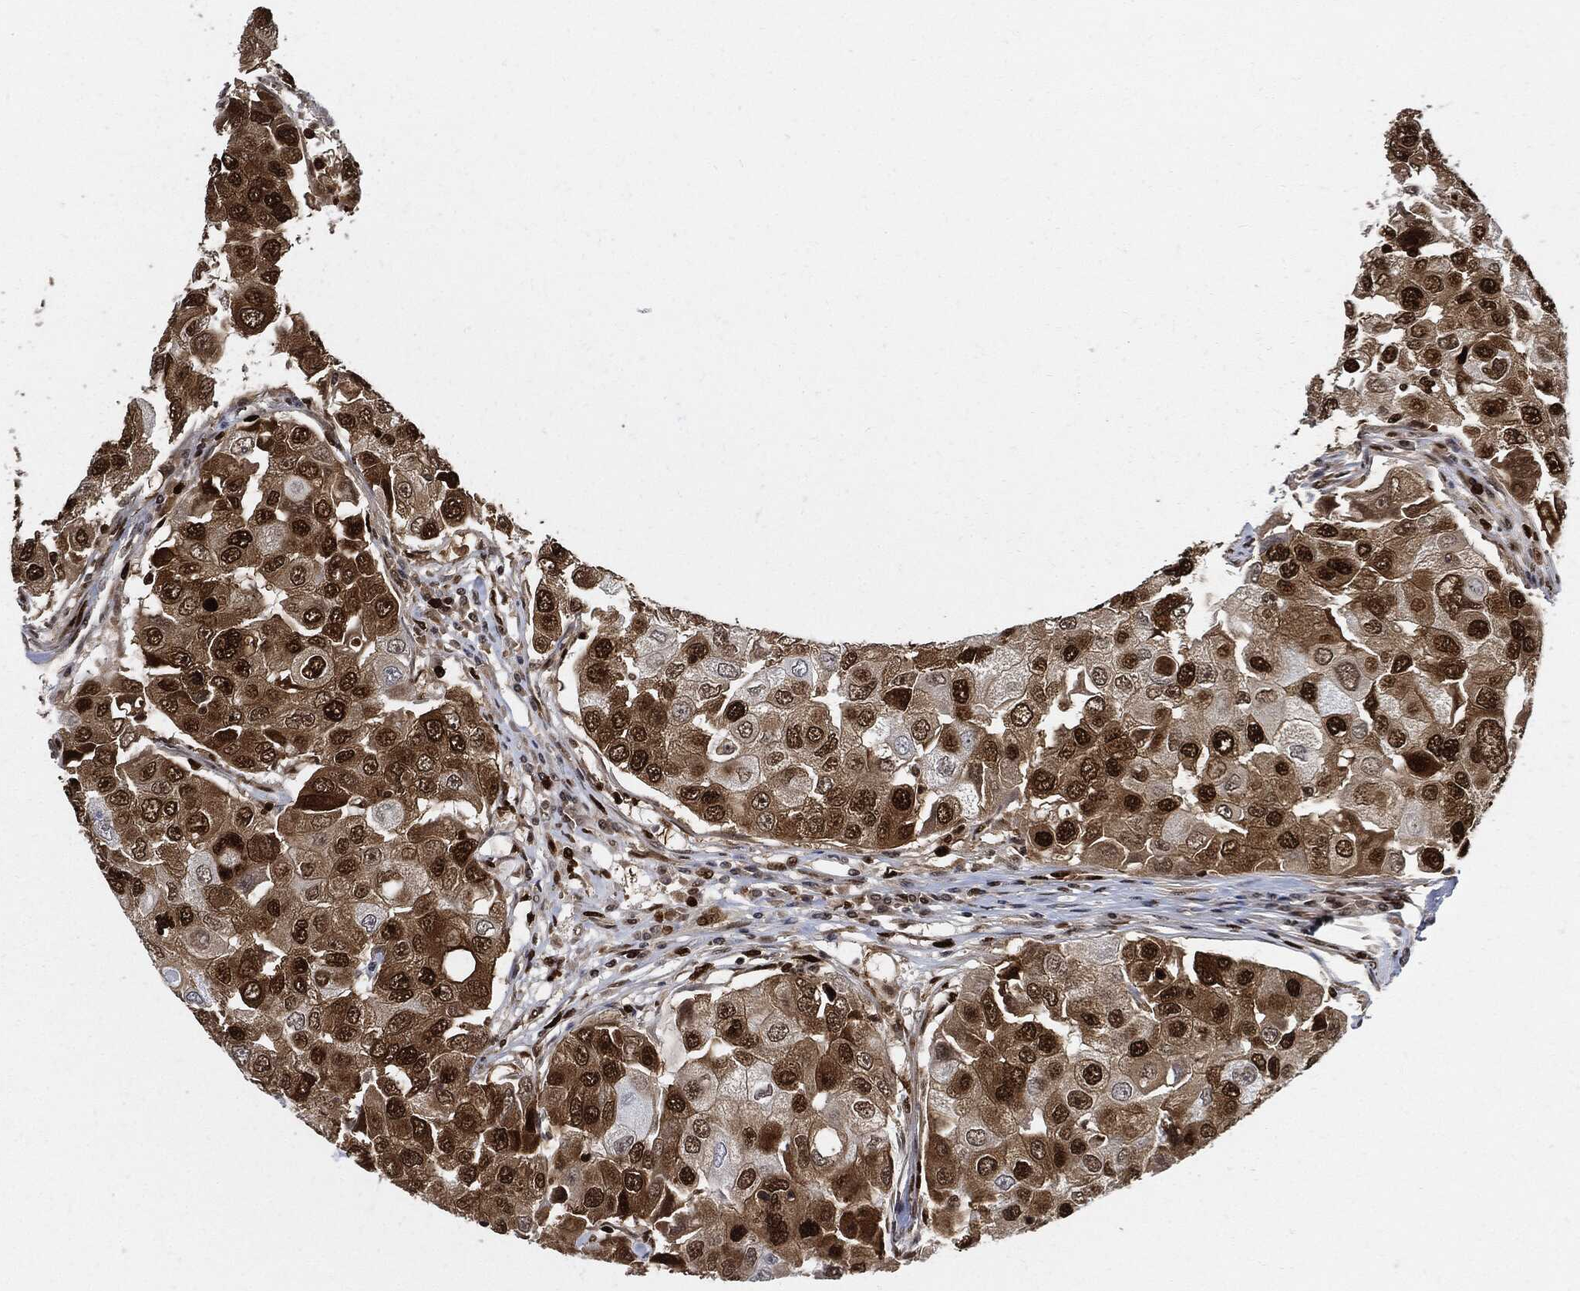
{"staining": {"intensity": "strong", "quantity": ">75%", "location": "cytoplasmic/membranous,nuclear"}, "tissue": "breast cancer", "cell_type": "Tumor cells", "image_type": "cancer", "snomed": [{"axis": "morphology", "description": "Duct carcinoma"}, {"axis": "topography", "description": "Breast"}], "caption": "Strong cytoplasmic/membranous and nuclear expression is present in approximately >75% of tumor cells in breast cancer (infiltrating ductal carcinoma).", "gene": "PCNA", "patient": {"sex": "female", "age": 27}}